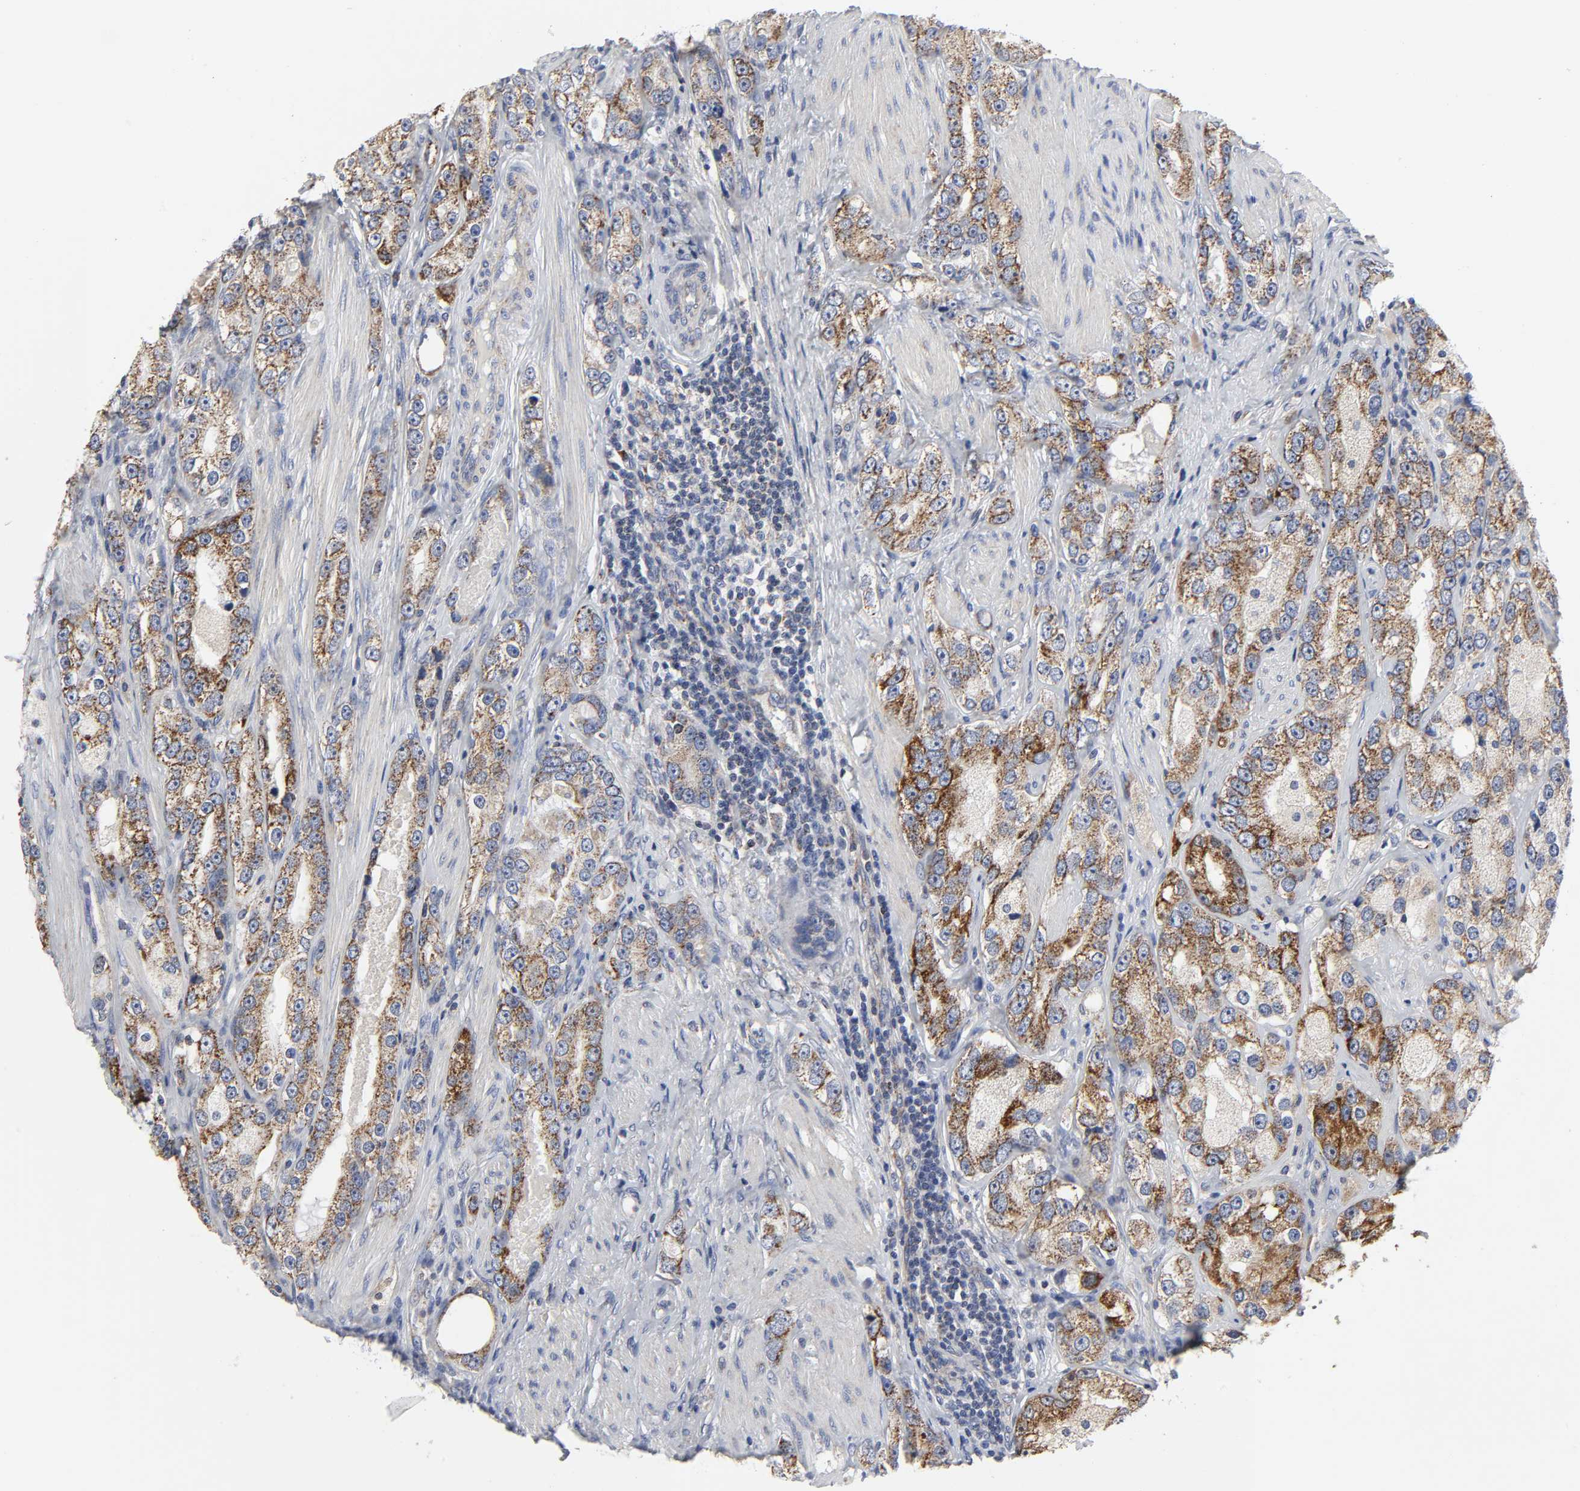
{"staining": {"intensity": "moderate", "quantity": ">75%", "location": "cytoplasmic/membranous"}, "tissue": "prostate cancer", "cell_type": "Tumor cells", "image_type": "cancer", "snomed": [{"axis": "morphology", "description": "Adenocarcinoma, High grade"}, {"axis": "topography", "description": "Prostate"}], "caption": "A brown stain shows moderate cytoplasmic/membranous staining of a protein in high-grade adenocarcinoma (prostate) tumor cells.", "gene": "AOPEP", "patient": {"sex": "male", "age": 63}}